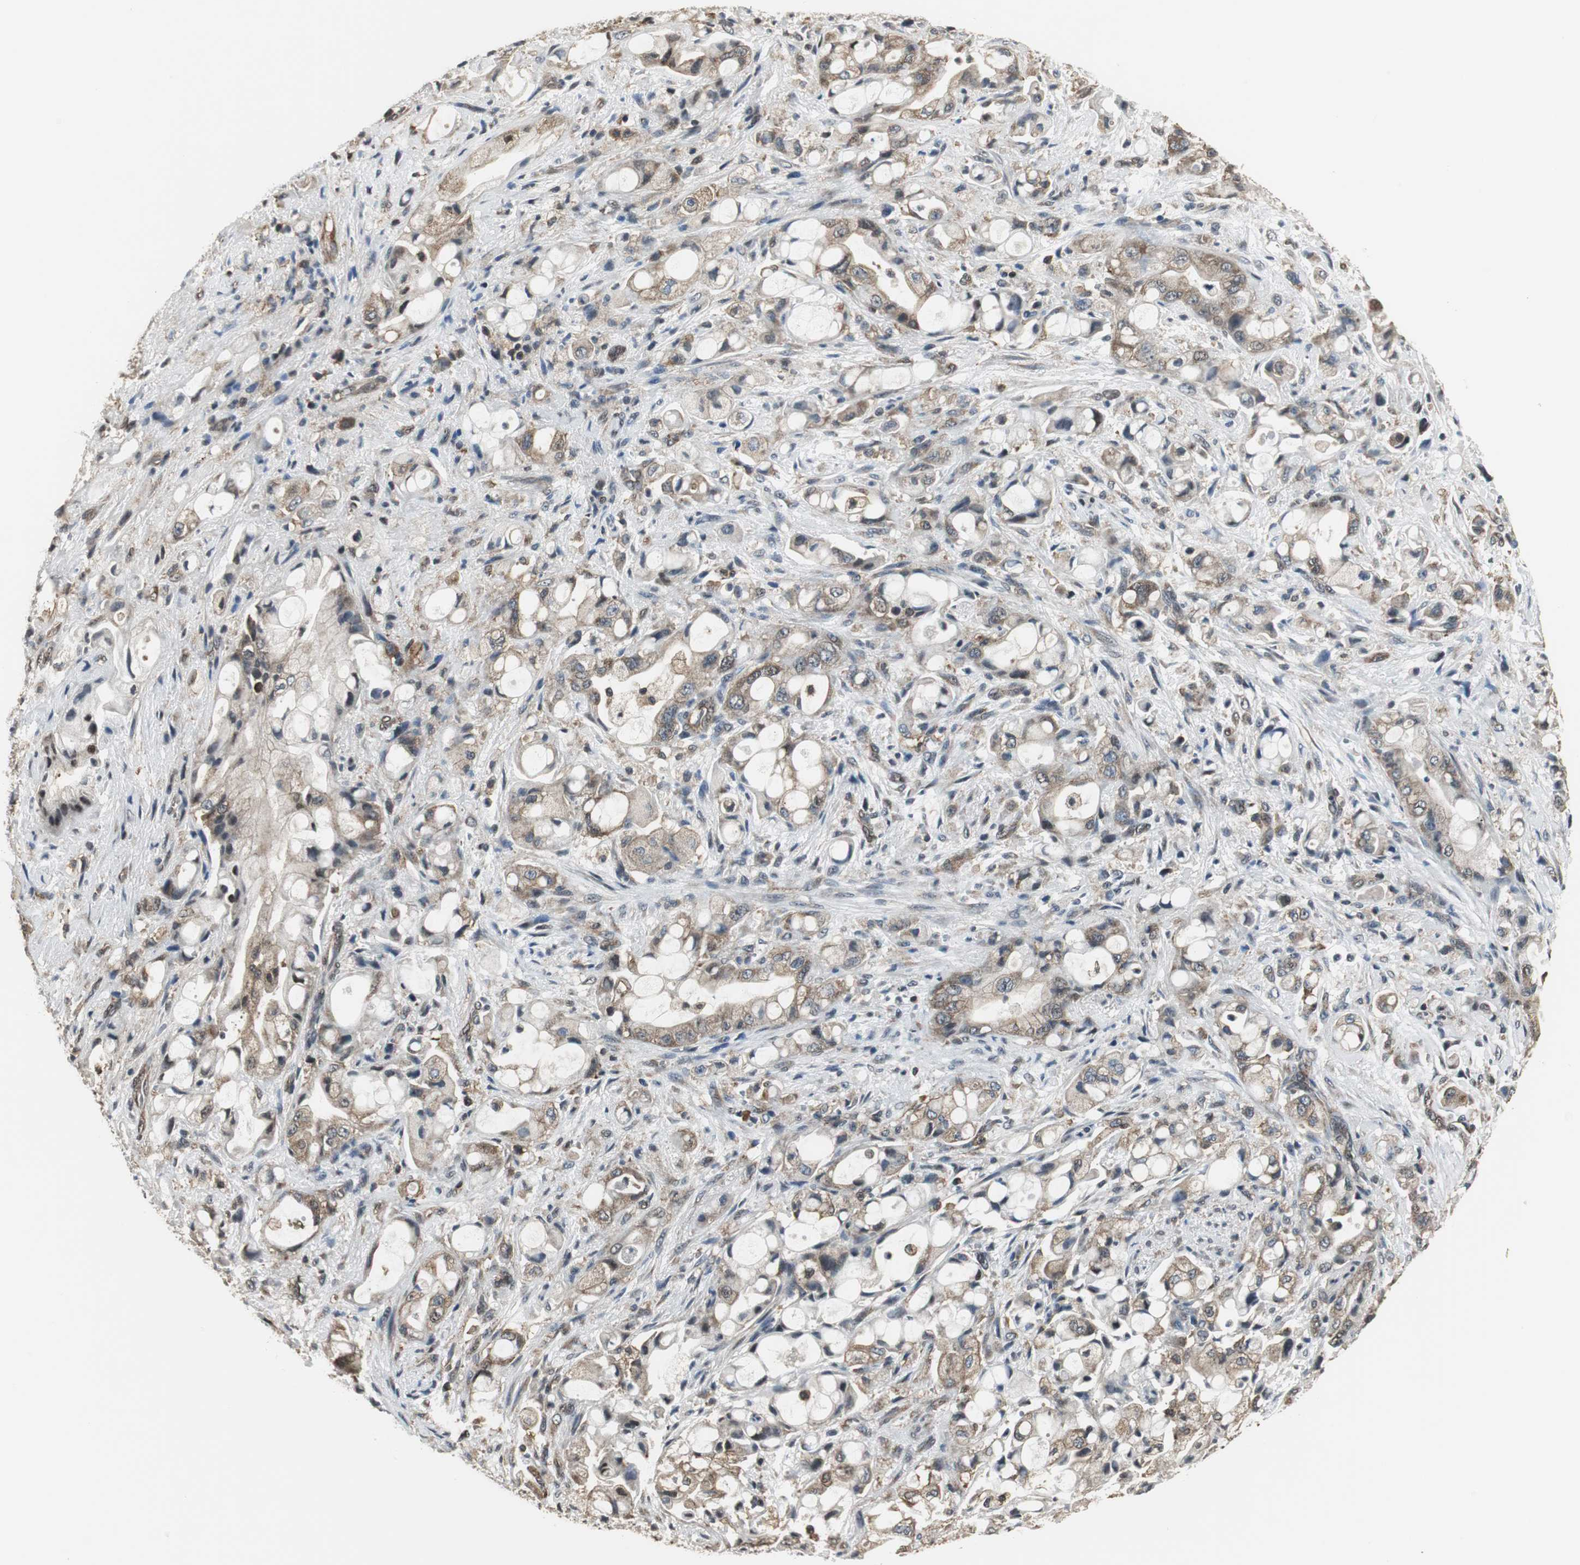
{"staining": {"intensity": "weak", "quantity": ">75%", "location": "cytoplasmic/membranous"}, "tissue": "pancreatic cancer", "cell_type": "Tumor cells", "image_type": "cancer", "snomed": [{"axis": "morphology", "description": "Adenocarcinoma, NOS"}, {"axis": "topography", "description": "Pancreas"}], "caption": "Immunohistochemical staining of human pancreatic cancer (adenocarcinoma) exhibits low levels of weak cytoplasmic/membranous protein staining in approximately >75% of tumor cells. (brown staining indicates protein expression, while blue staining denotes nuclei).", "gene": "CCT5", "patient": {"sex": "male", "age": 79}}